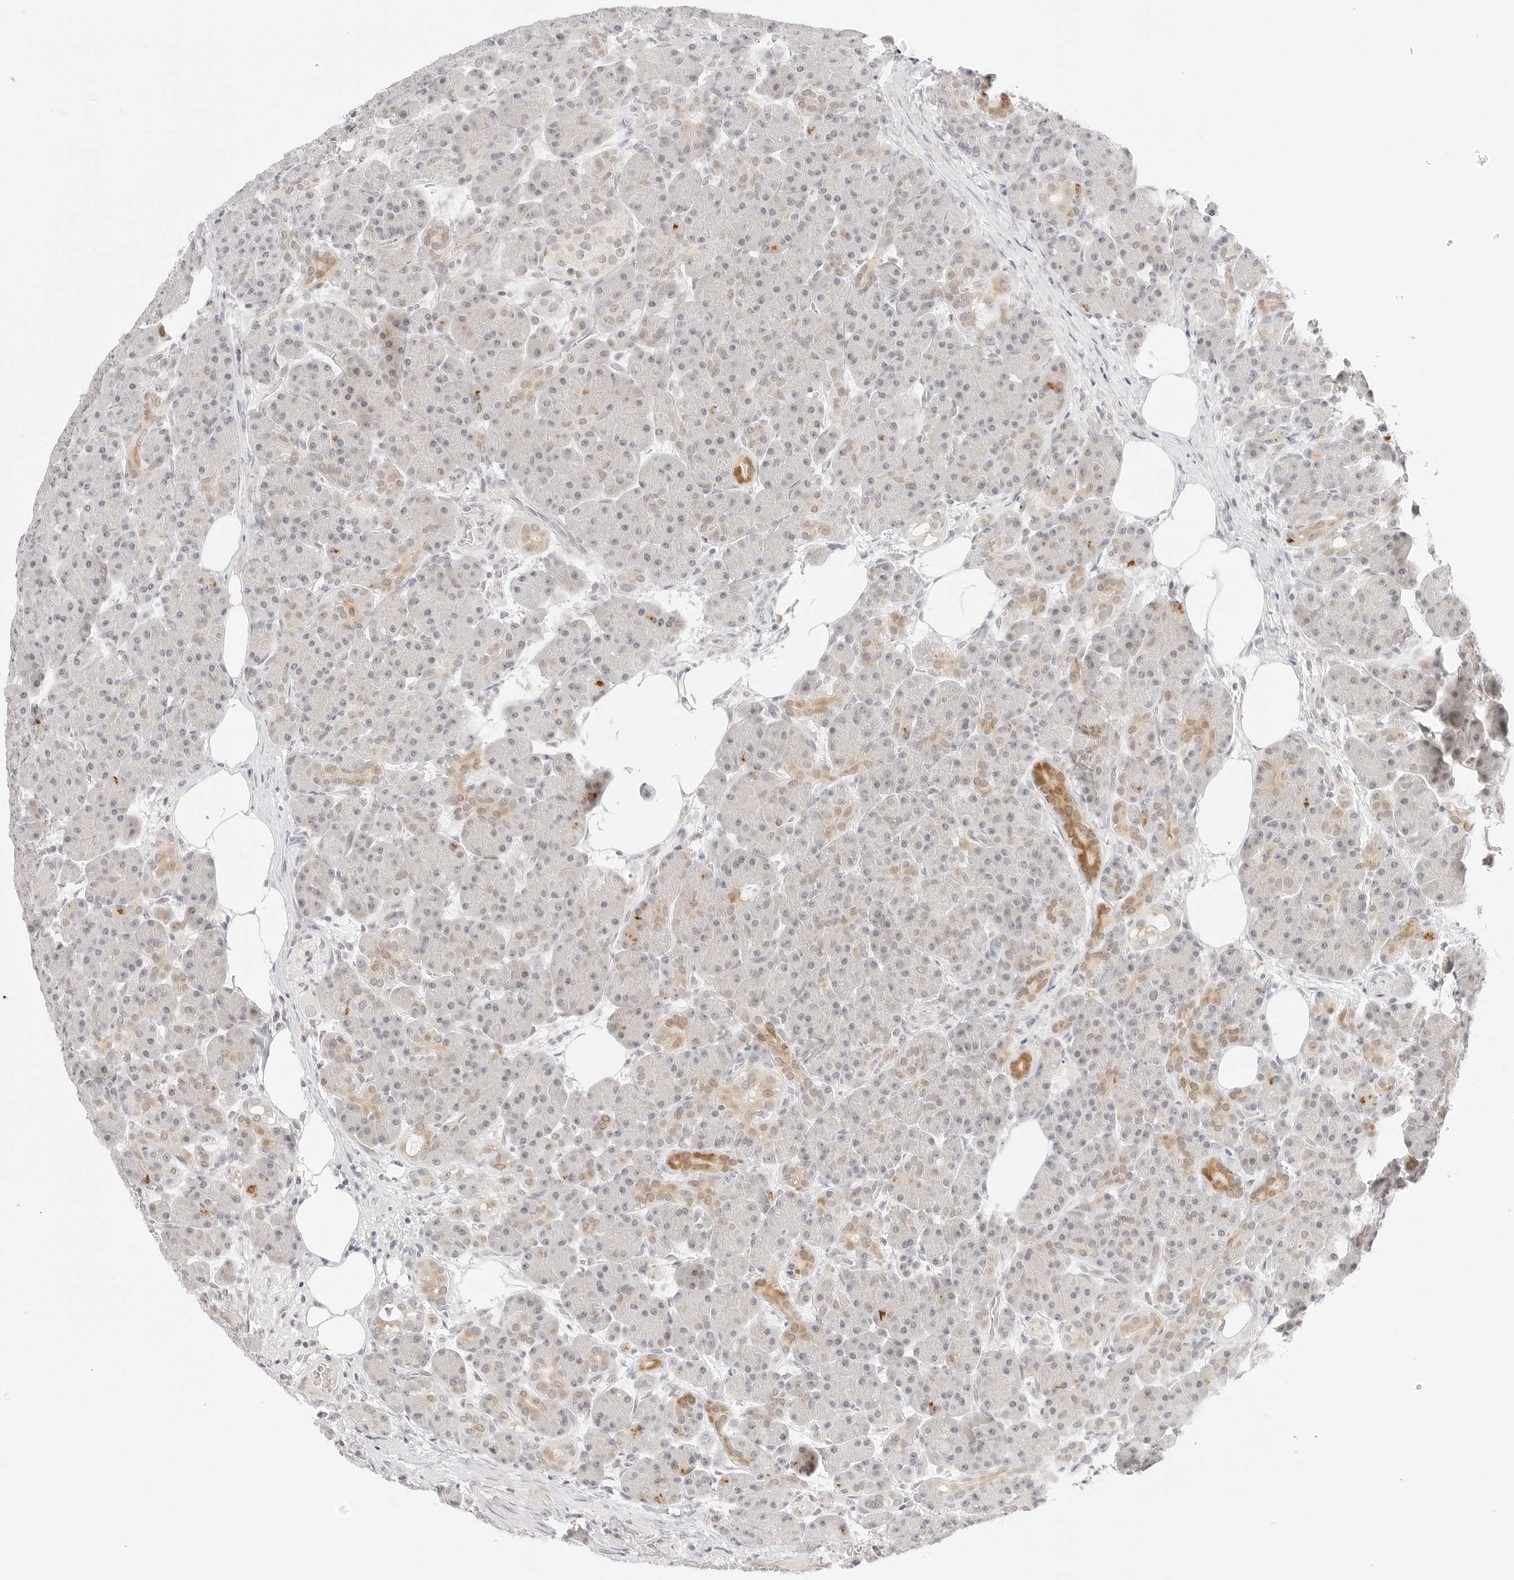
{"staining": {"intensity": "moderate", "quantity": "<25%", "location": "cytoplasmic/membranous"}, "tissue": "pancreas", "cell_type": "Exocrine glandular cells", "image_type": "normal", "snomed": [{"axis": "morphology", "description": "Normal tissue, NOS"}, {"axis": "topography", "description": "Pancreas"}], "caption": "Immunohistochemical staining of unremarkable pancreas reveals <25% levels of moderate cytoplasmic/membranous protein expression in about <25% of exocrine glandular cells. (IHC, brightfield microscopy, high magnification).", "gene": "XKR4", "patient": {"sex": "male", "age": 63}}